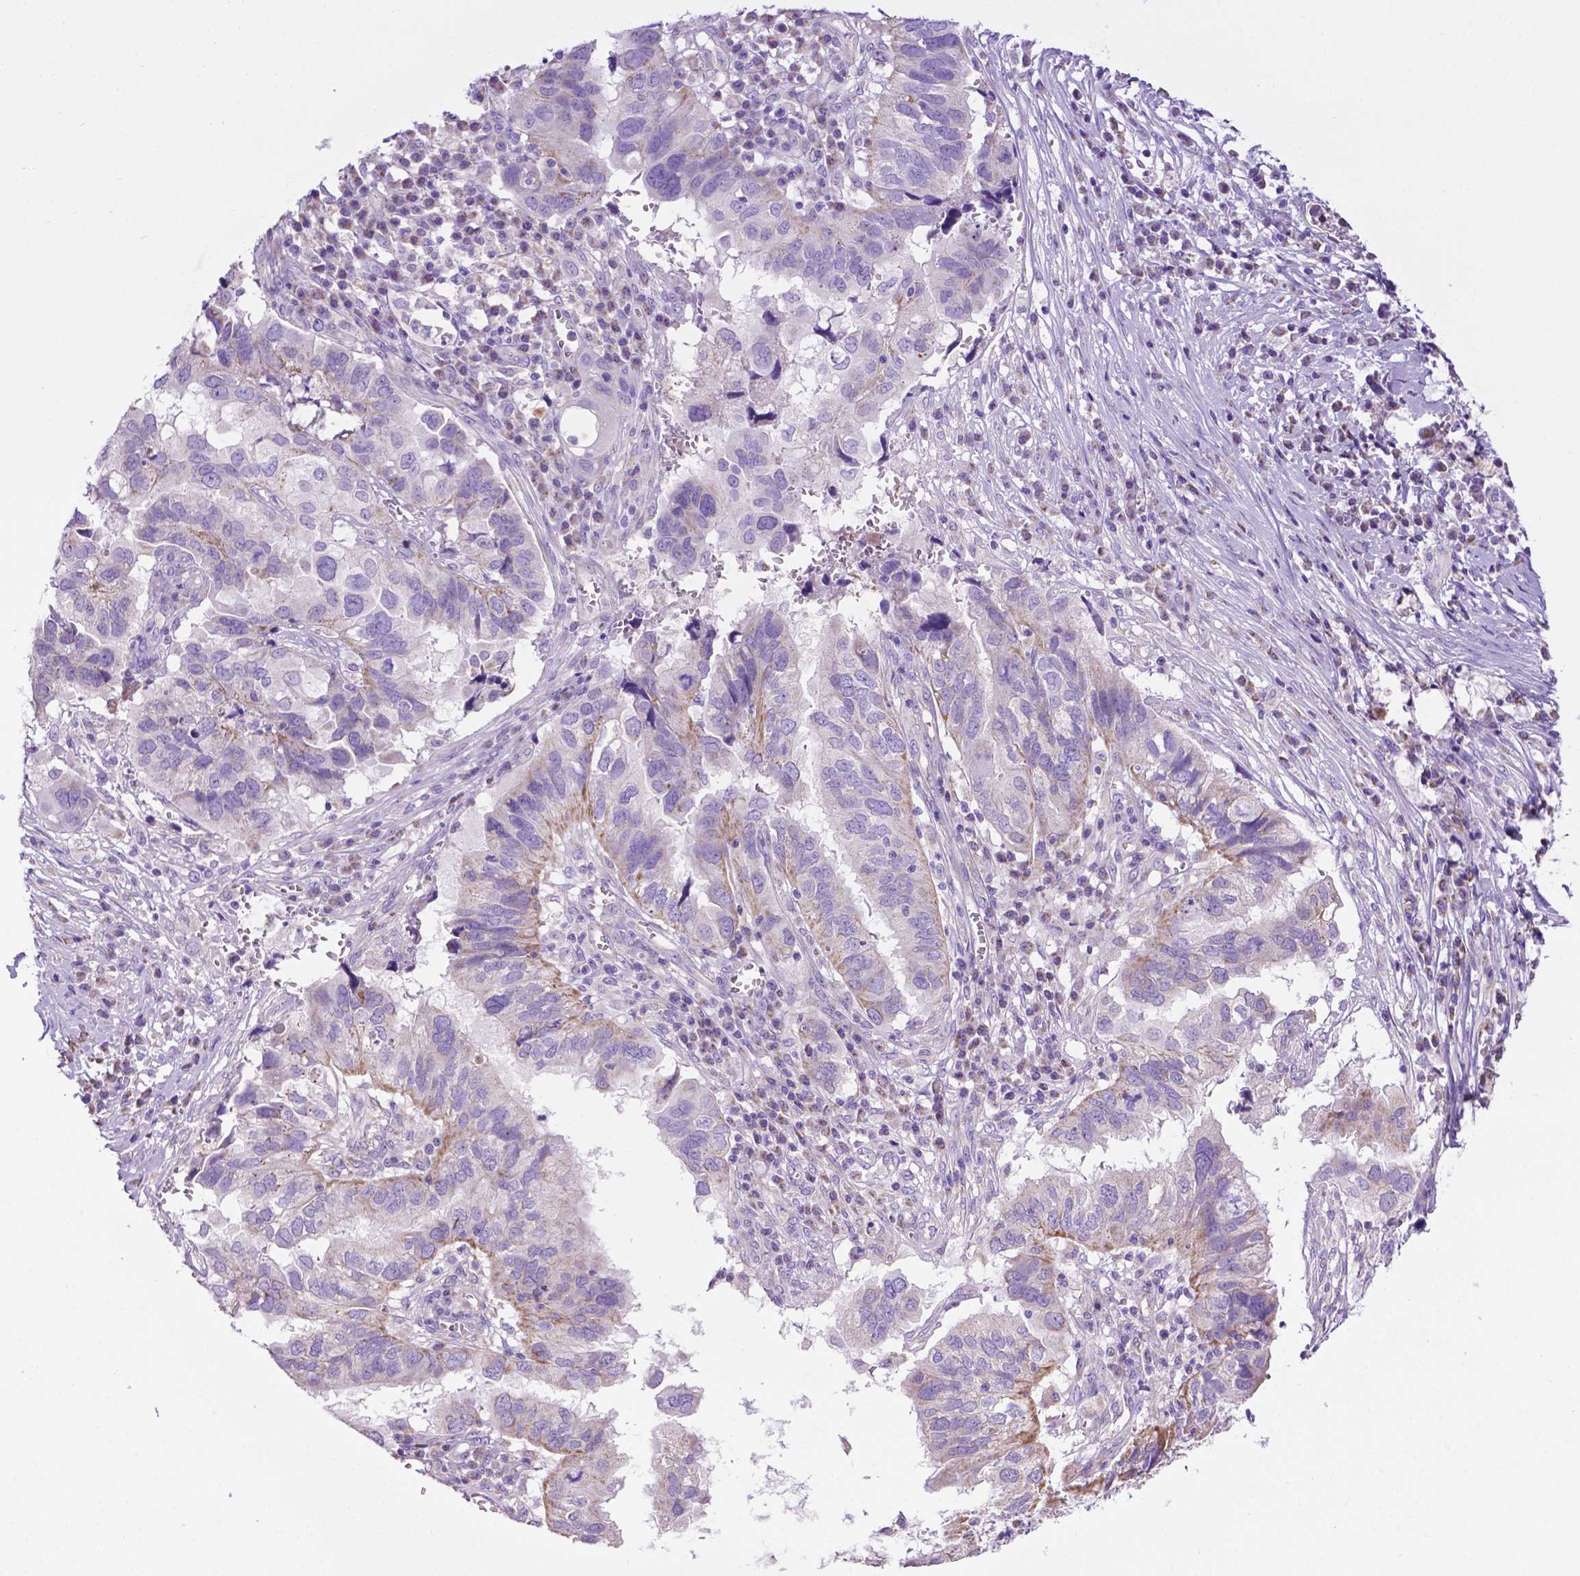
{"staining": {"intensity": "weak", "quantity": "<25%", "location": "cytoplasmic/membranous"}, "tissue": "ovarian cancer", "cell_type": "Tumor cells", "image_type": "cancer", "snomed": [{"axis": "morphology", "description": "Cystadenocarcinoma, serous, NOS"}, {"axis": "topography", "description": "Ovary"}], "caption": "Immunohistochemistry of human ovarian cancer (serous cystadenocarcinoma) demonstrates no expression in tumor cells. (DAB immunohistochemistry with hematoxylin counter stain).", "gene": "PHYHIP", "patient": {"sex": "female", "age": 79}}